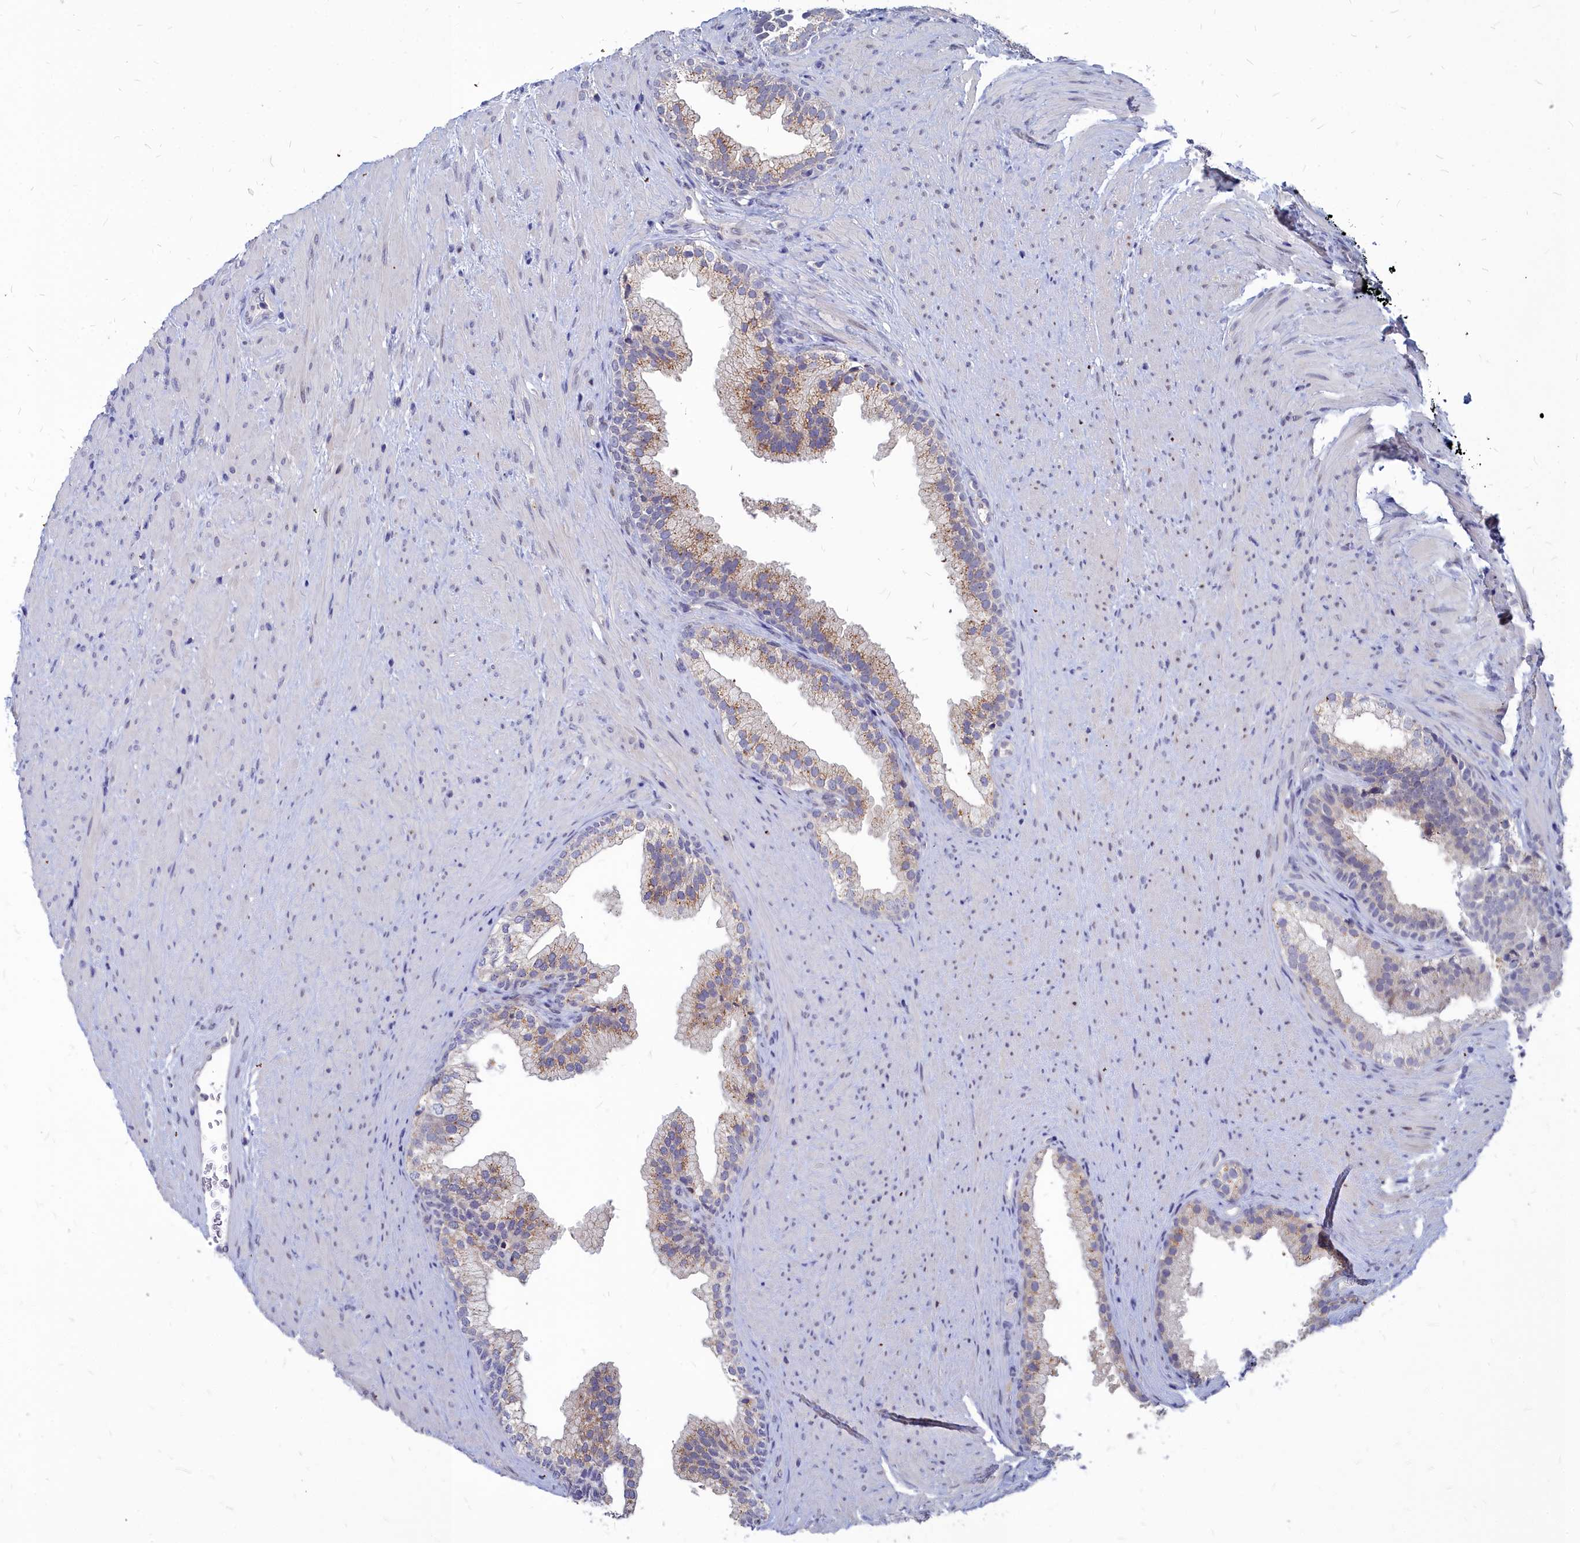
{"staining": {"intensity": "moderate", "quantity": "25%-75%", "location": "cytoplasmic/membranous"}, "tissue": "prostate", "cell_type": "Glandular cells", "image_type": "normal", "snomed": [{"axis": "morphology", "description": "Normal tissue, NOS"}, {"axis": "topography", "description": "Prostate"}], "caption": "Prostate stained with immunohistochemistry demonstrates moderate cytoplasmic/membranous positivity in about 25%-75% of glandular cells. The staining is performed using DAB (3,3'-diaminobenzidine) brown chromogen to label protein expression. The nuclei are counter-stained blue using hematoxylin.", "gene": "NOXA1", "patient": {"sex": "male", "age": 76}}